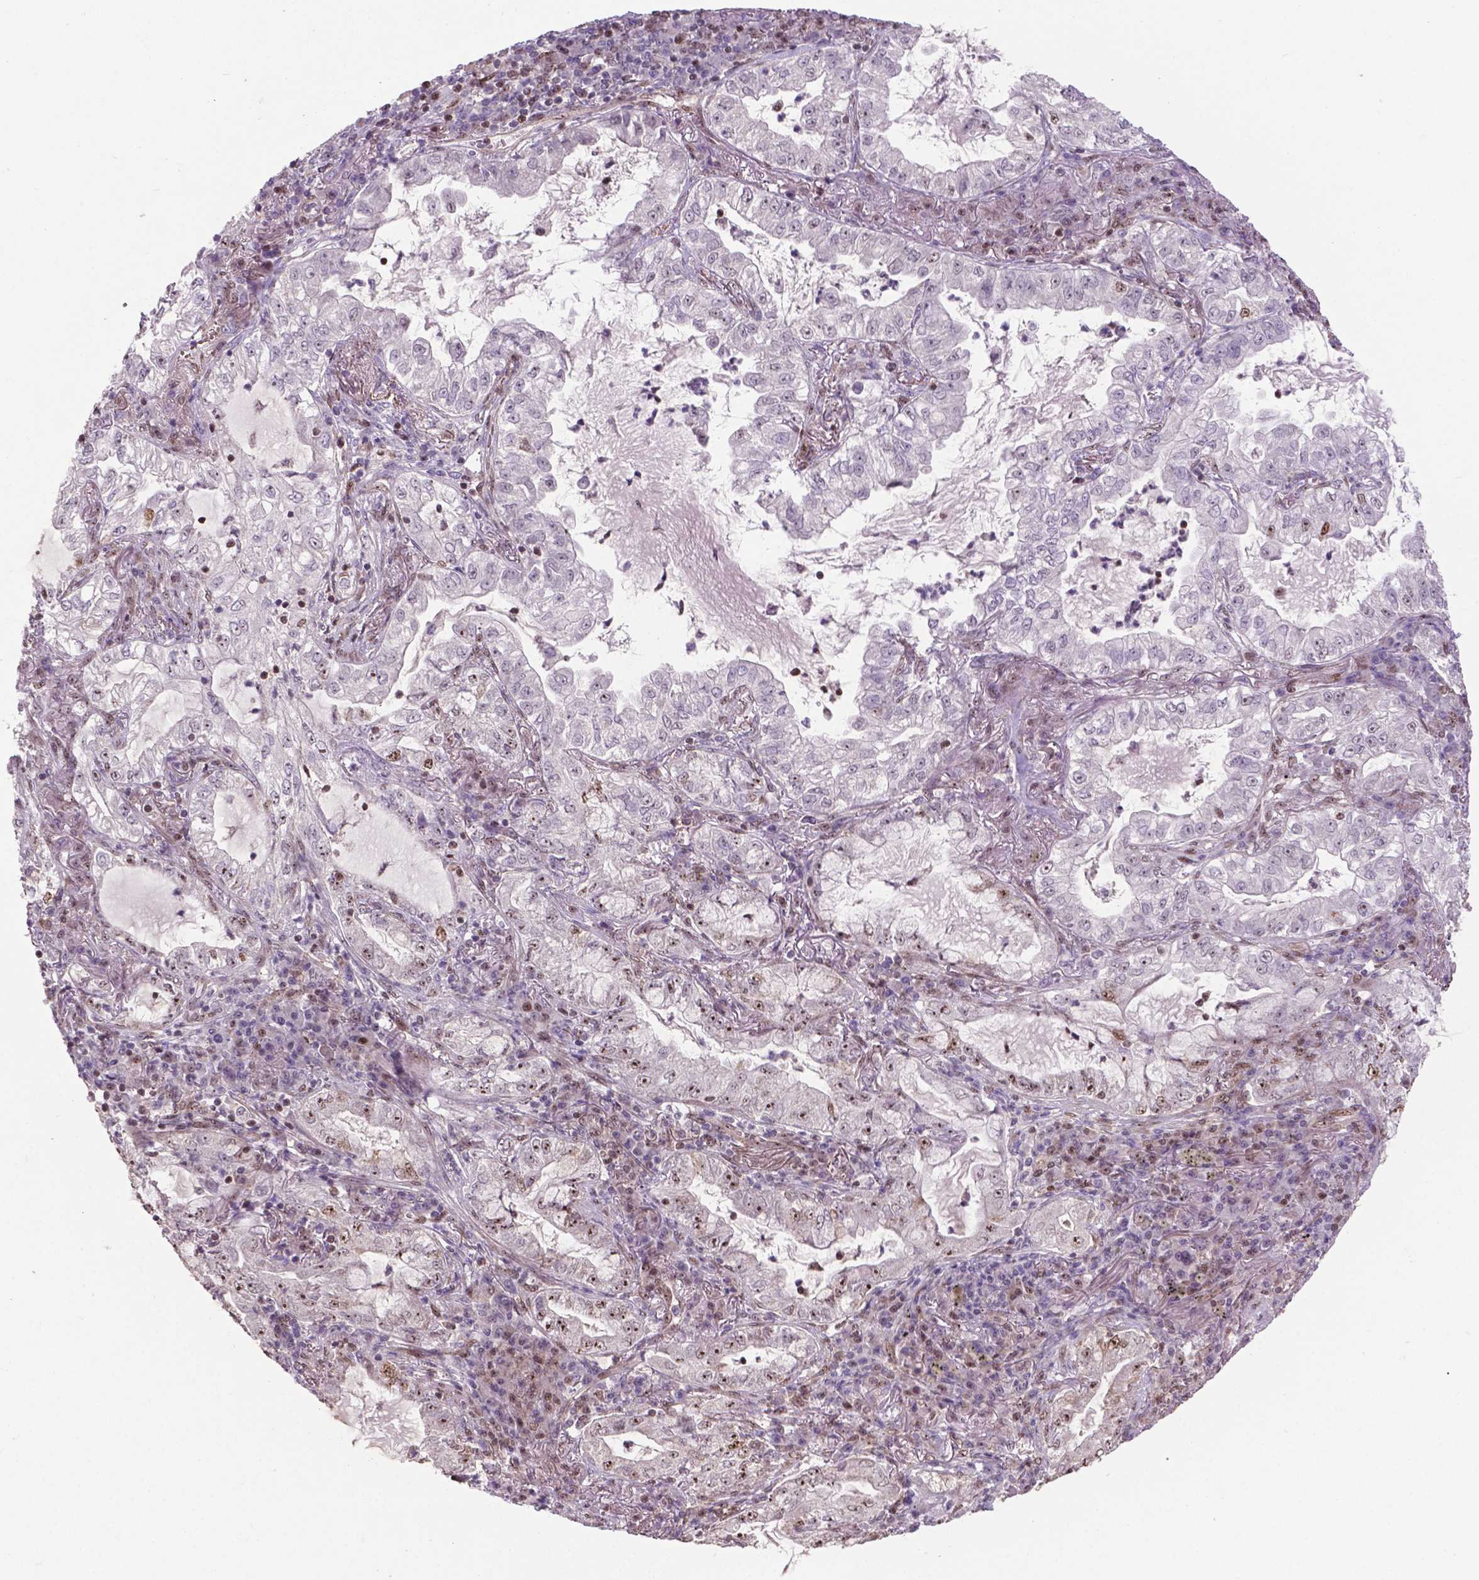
{"staining": {"intensity": "moderate", "quantity": "25%-75%", "location": "nuclear"}, "tissue": "lung cancer", "cell_type": "Tumor cells", "image_type": "cancer", "snomed": [{"axis": "morphology", "description": "Adenocarcinoma, NOS"}, {"axis": "topography", "description": "Lung"}], "caption": "A high-resolution histopathology image shows immunohistochemistry (IHC) staining of lung cancer (adenocarcinoma), which shows moderate nuclear staining in approximately 25%-75% of tumor cells.", "gene": "CSNK2A1", "patient": {"sex": "female", "age": 73}}